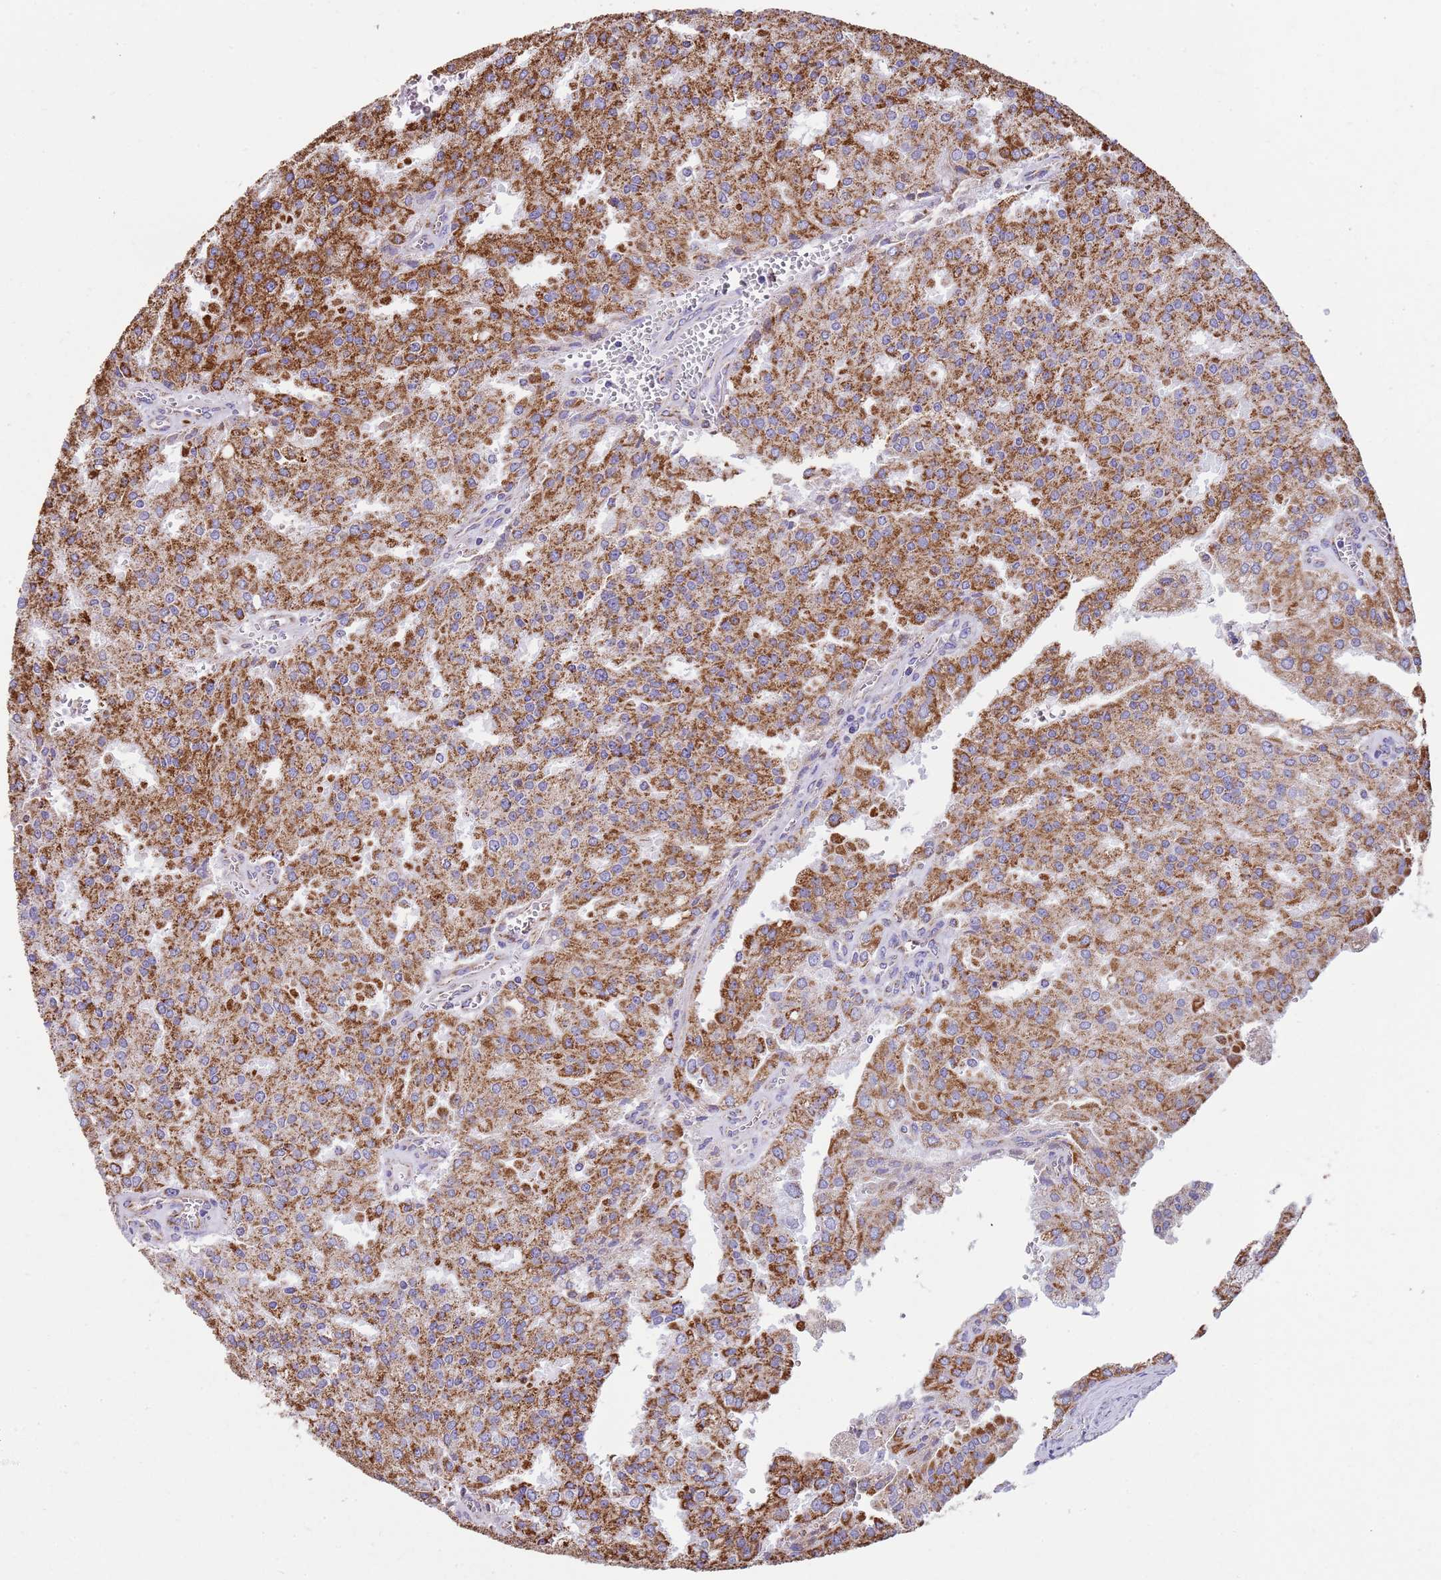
{"staining": {"intensity": "strong", "quantity": ">75%", "location": "cytoplasmic/membranous"}, "tissue": "prostate cancer", "cell_type": "Tumor cells", "image_type": "cancer", "snomed": [{"axis": "morphology", "description": "Adenocarcinoma, High grade"}, {"axis": "topography", "description": "Prostate"}], "caption": "DAB (3,3'-diaminobenzidine) immunohistochemical staining of prostate cancer exhibits strong cytoplasmic/membranous protein staining in about >75% of tumor cells.", "gene": "TTLL1", "patient": {"sex": "male", "age": 68}}